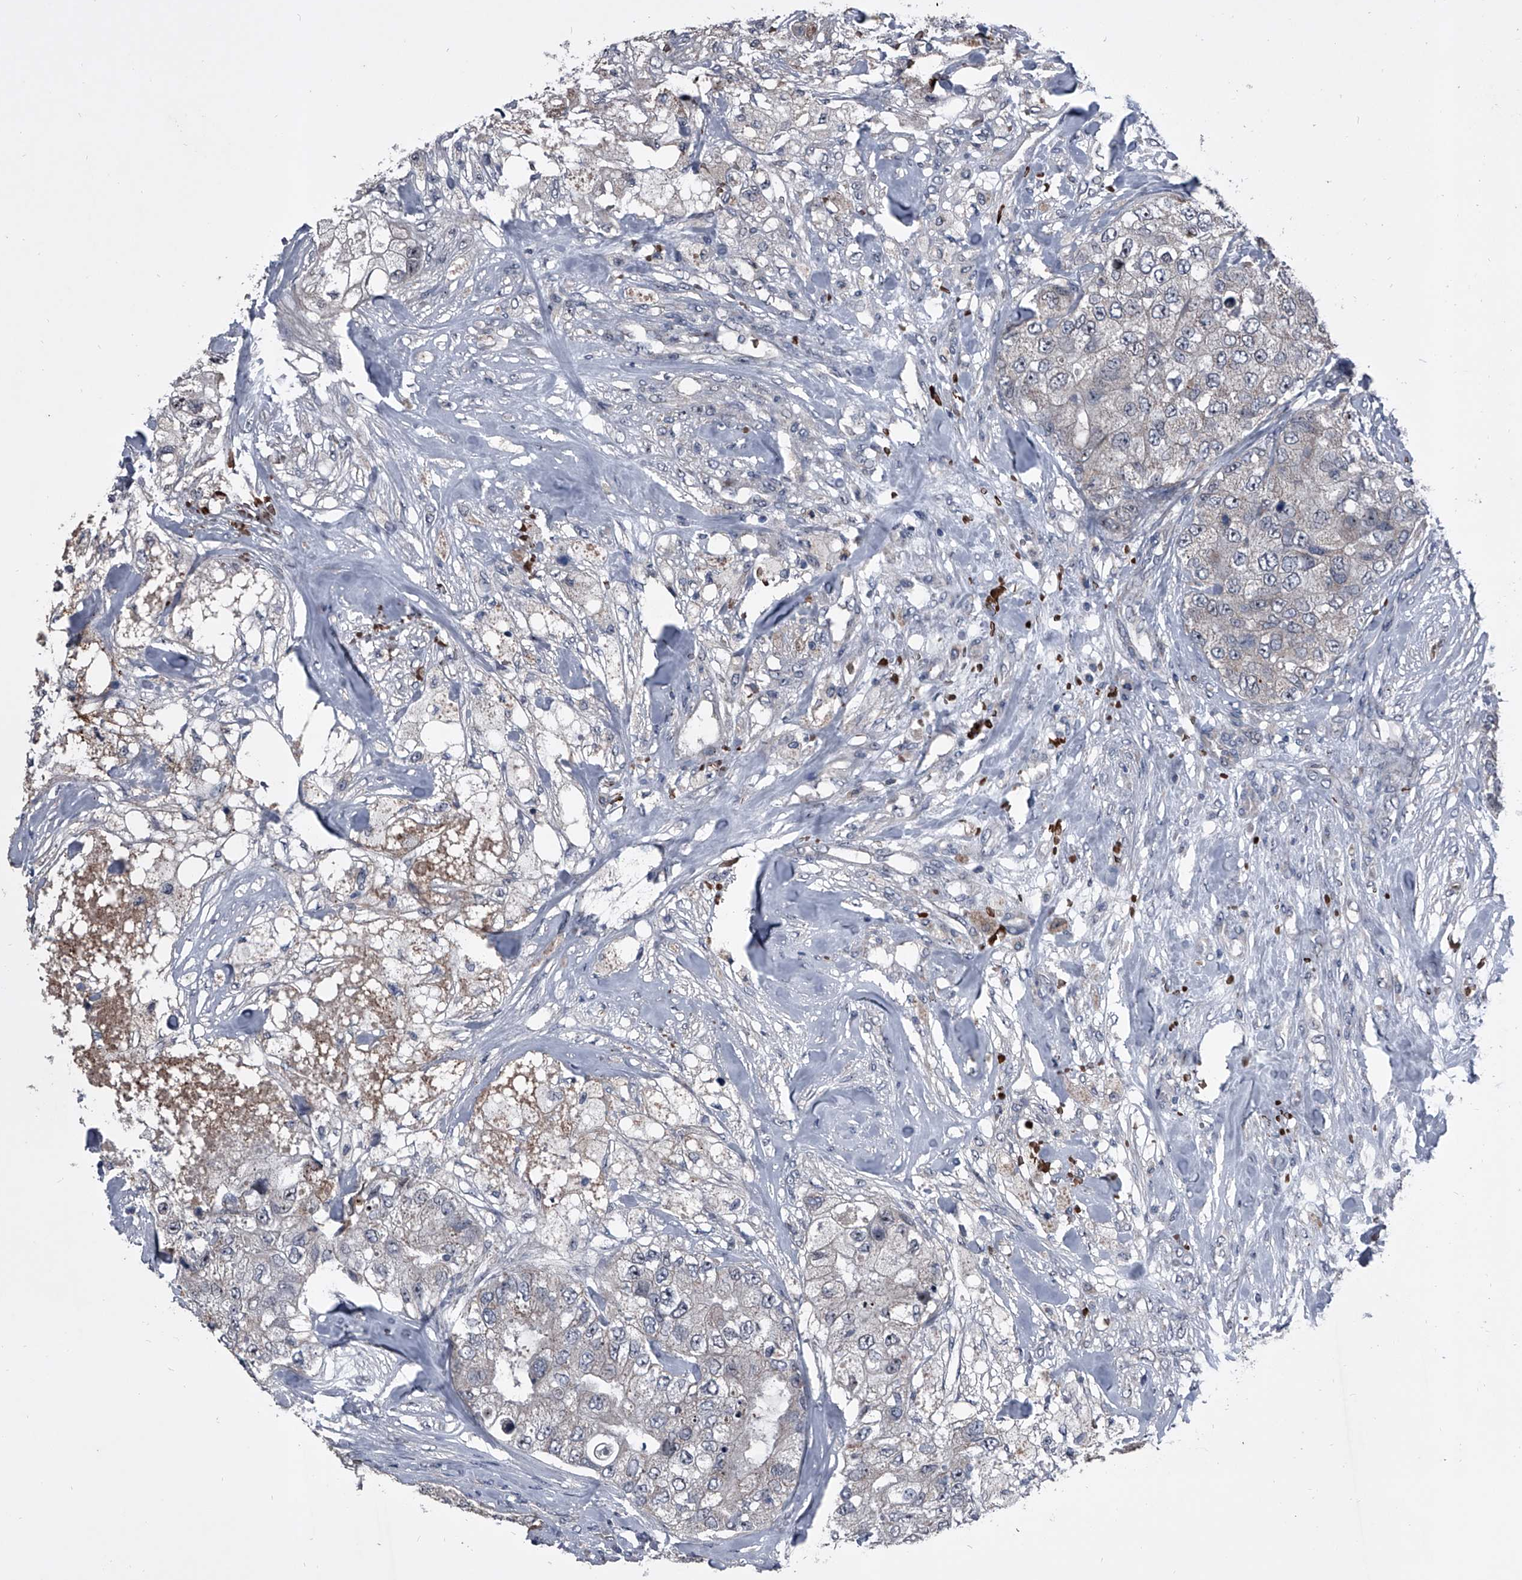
{"staining": {"intensity": "negative", "quantity": "none", "location": "none"}, "tissue": "breast cancer", "cell_type": "Tumor cells", "image_type": "cancer", "snomed": [{"axis": "morphology", "description": "Duct carcinoma"}, {"axis": "topography", "description": "Breast"}], "caption": "This is an immunohistochemistry image of human breast cancer. There is no positivity in tumor cells.", "gene": "CEP85L", "patient": {"sex": "female", "age": 62}}